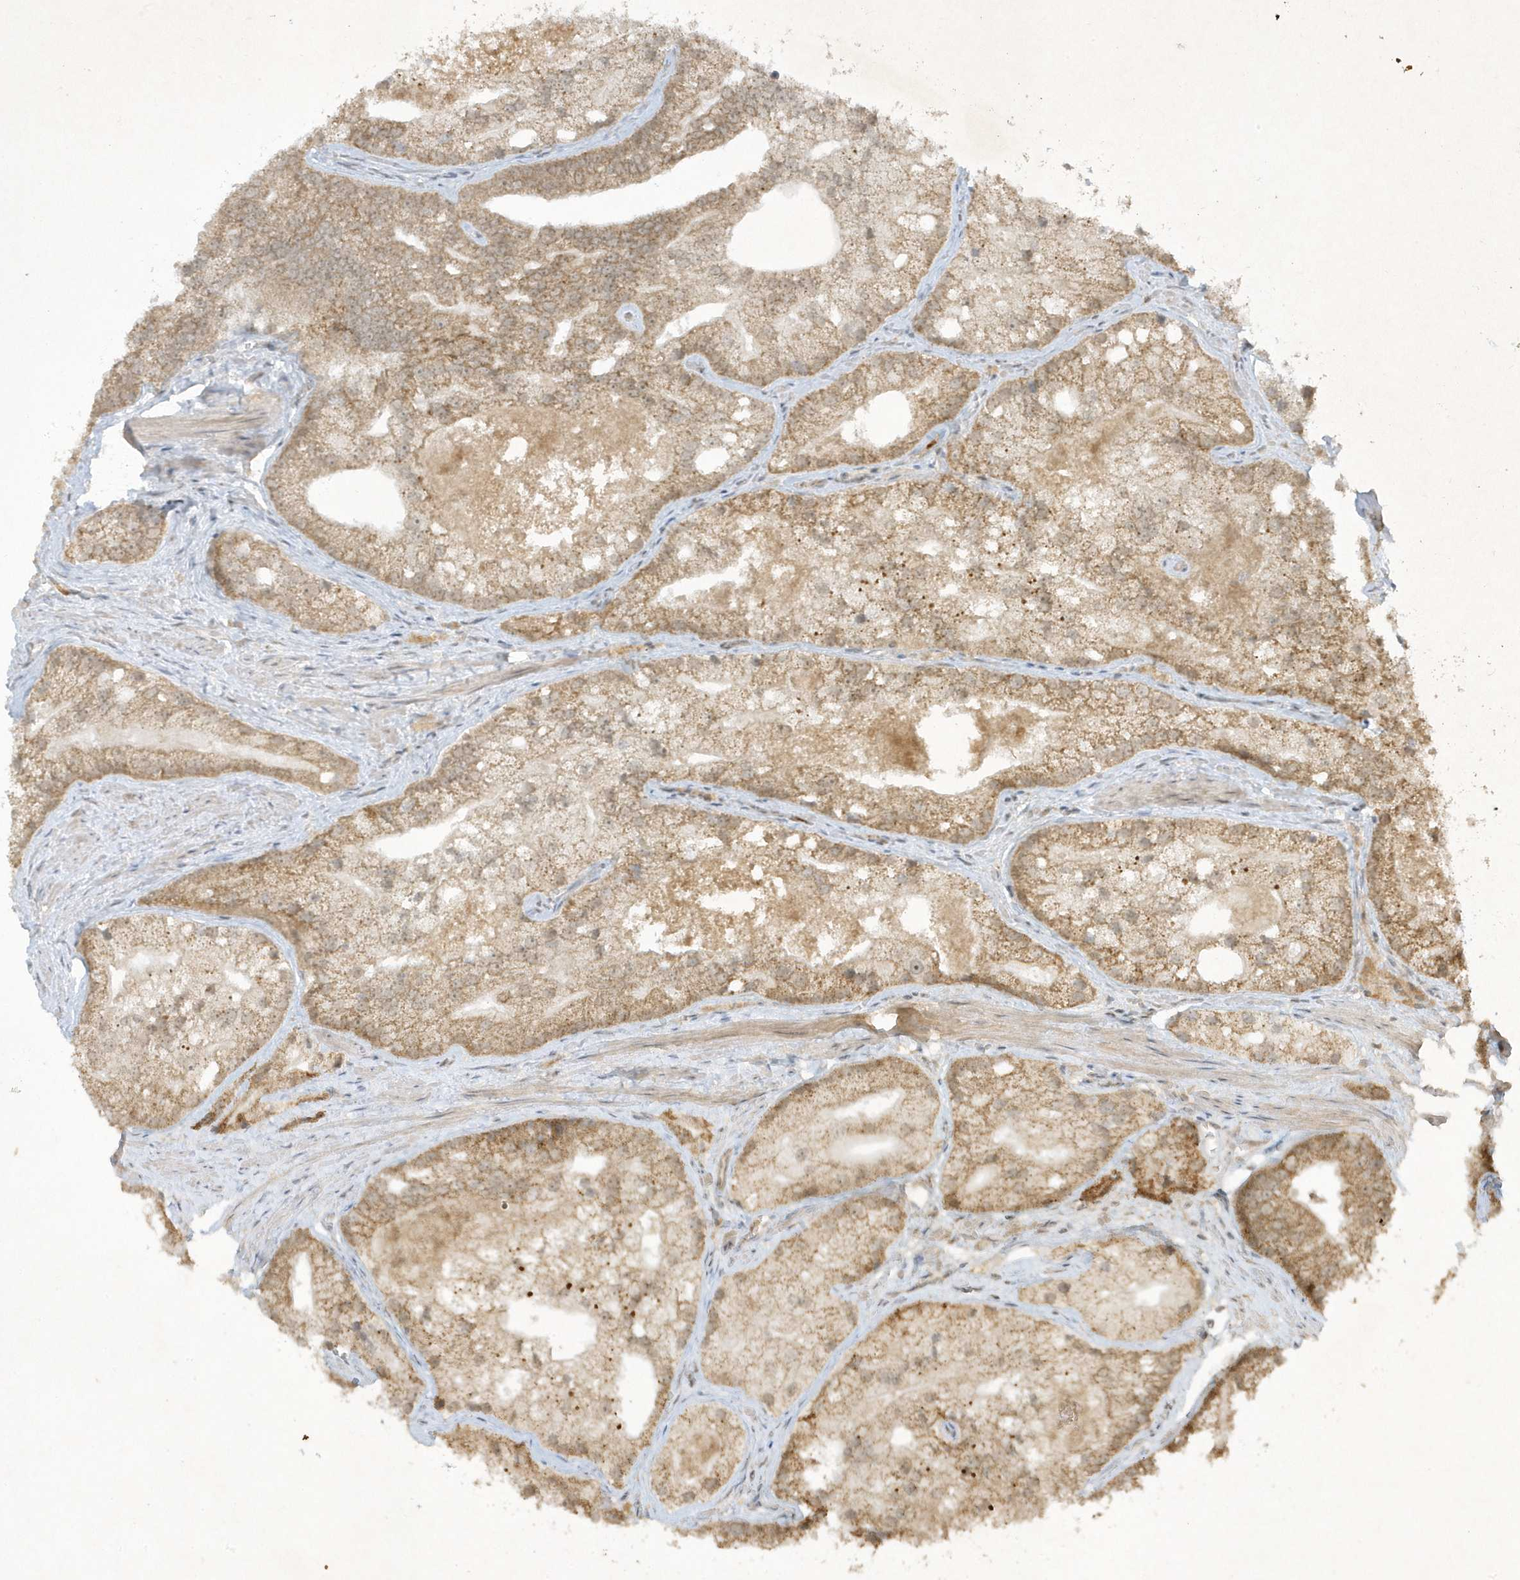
{"staining": {"intensity": "moderate", "quantity": ">75%", "location": "cytoplasmic/membranous"}, "tissue": "prostate cancer", "cell_type": "Tumor cells", "image_type": "cancer", "snomed": [{"axis": "morphology", "description": "Adenocarcinoma, Low grade"}, {"axis": "topography", "description": "Prostate"}], "caption": "Adenocarcinoma (low-grade) (prostate) stained for a protein (brown) reveals moderate cytoplasmic/membranous positive positivity in about >75% of tumor cells.", "gene": "ZNF213", "patient": {"sex": "male", "age": 69}}